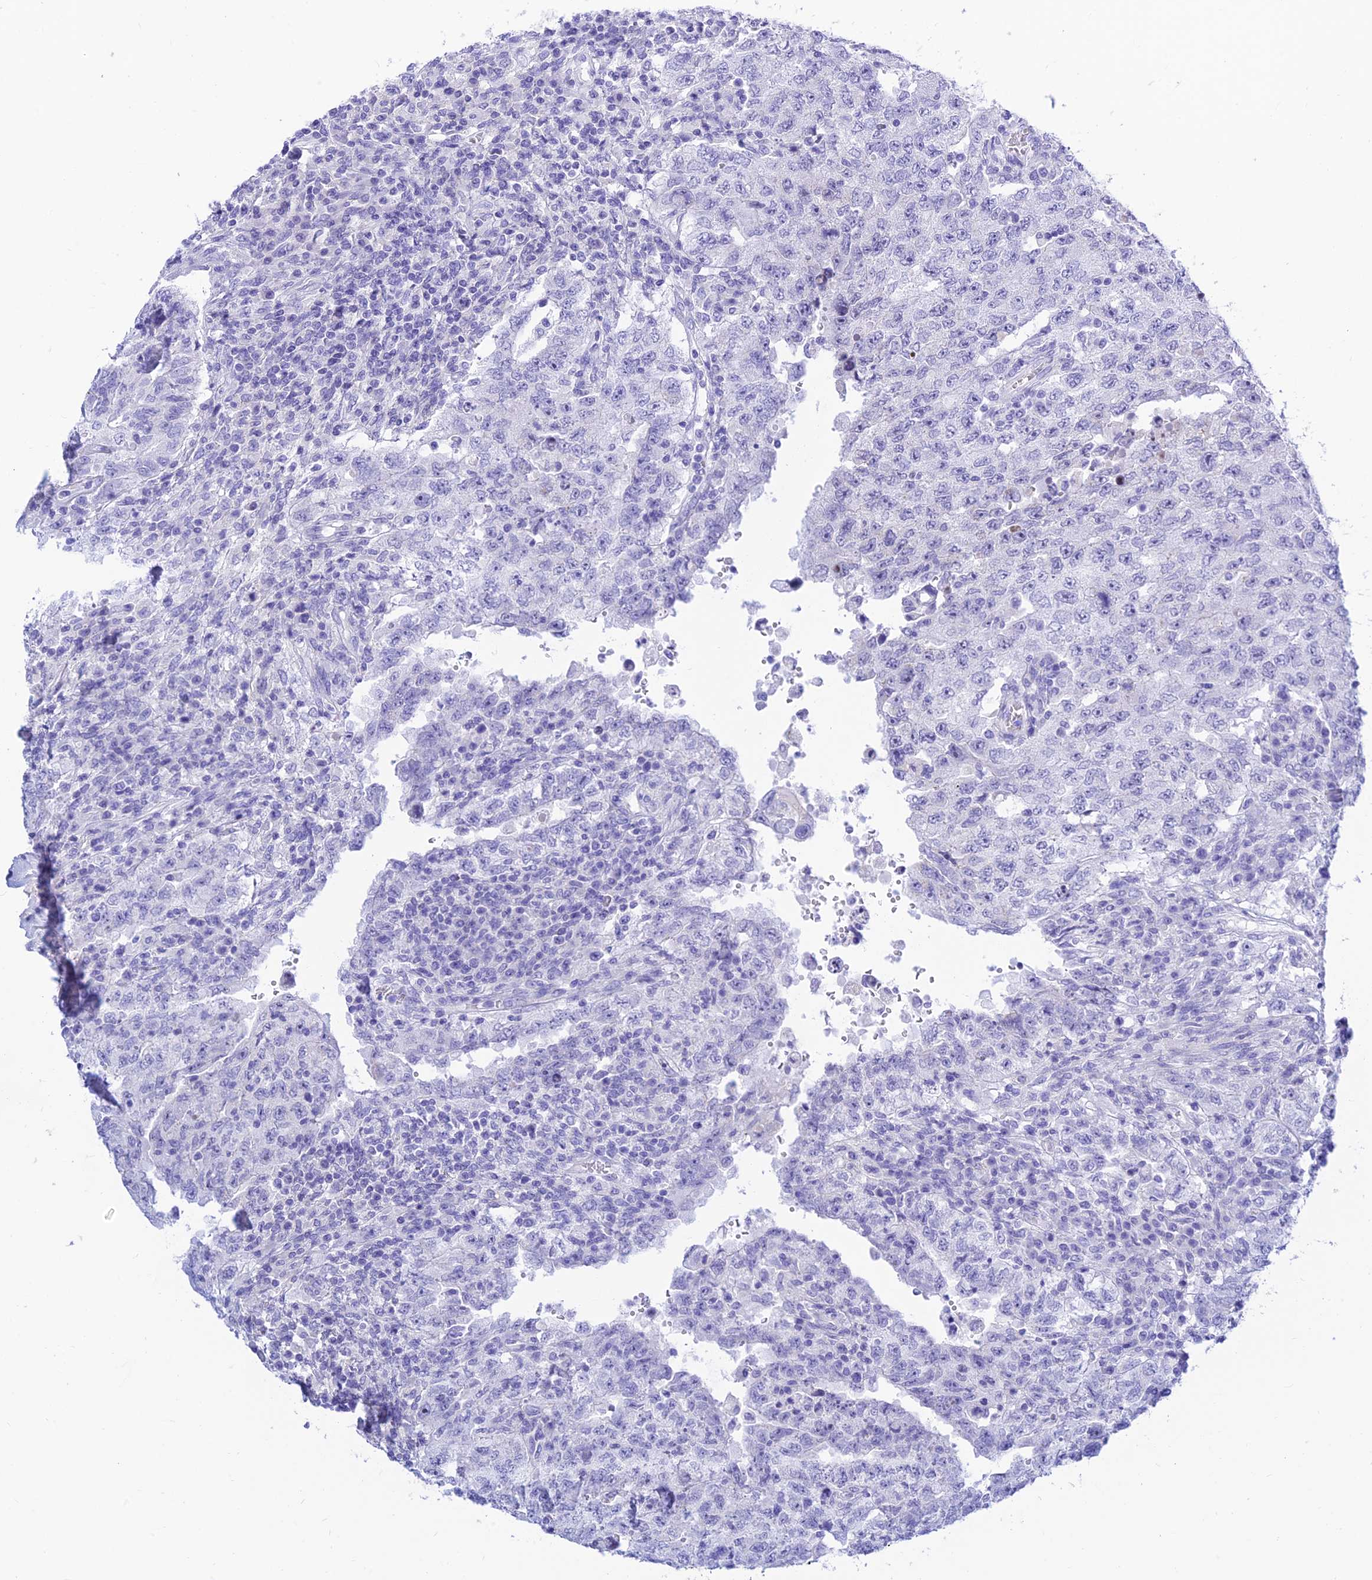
{"staining": {"intensity": "negative", "quantity": "none", "location": "none"}, "tissue": "testis cancer", "cell_type": "Tumor cells", "image_type": "cancer", "snomed": [{"axis": "morphology", "description": "Carcinoma, Embryonal, NOS"}, {"axis": "topography", "description": "Testis"}], "caption": "This histopathology image is of embryonal carcinoma (testis) stained with immunohistochemistry (IHC) to label a protein in brown with the nuclei are counter-stained blue. There is no expression in tumor cells. (DAB IHC, high magnification).", "gene": "PRNP", "patient": {"sex": "male", "age": 26}}